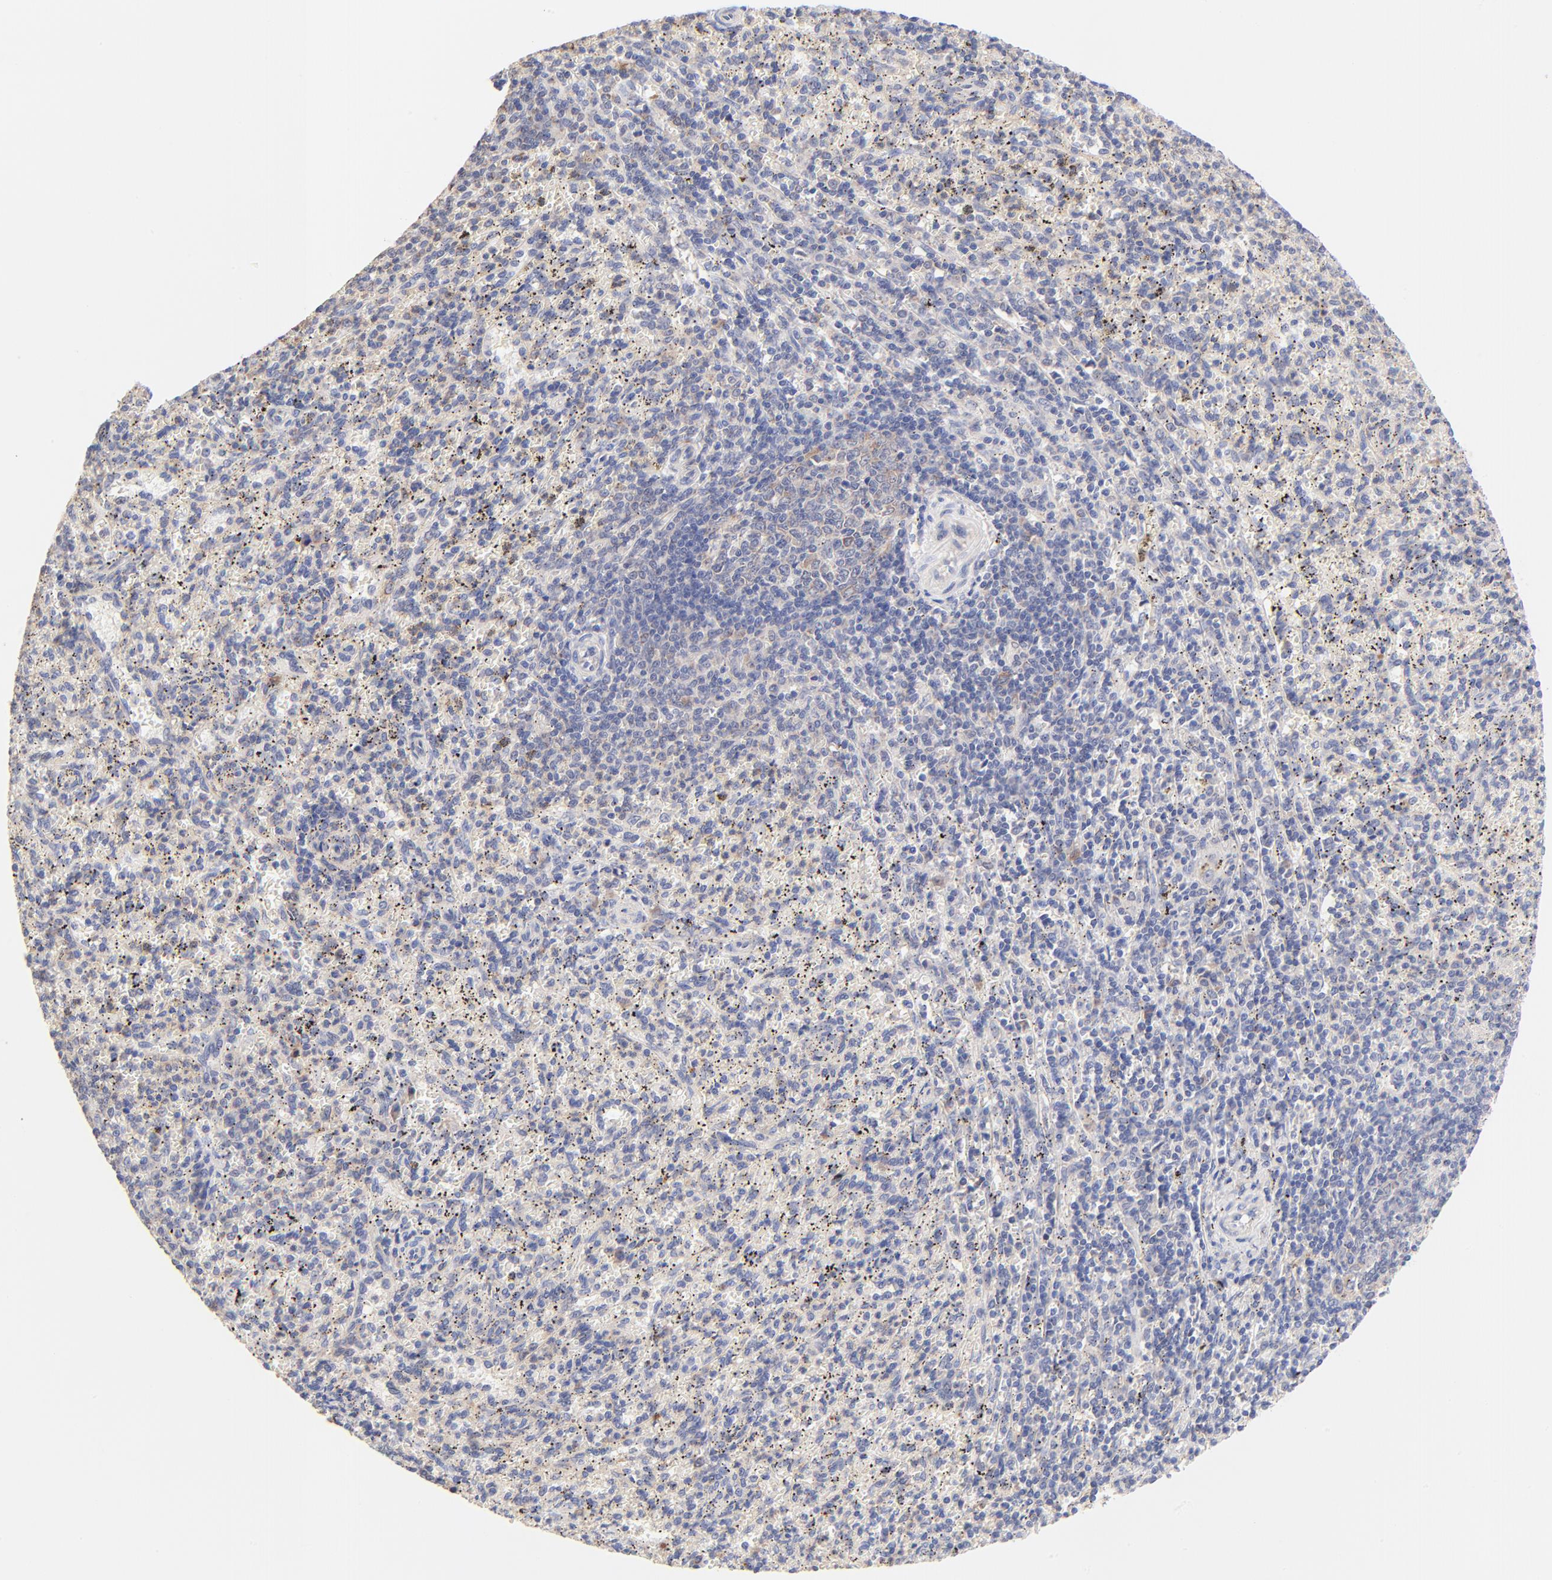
{"staining": {"intensity": "negative", "quantity": "none", "location": "none"}, "tissue": "spleen", "cell_type": "Cells in red pulp", "image_type": "normal", "snomed": [{"axis": "morphology", "description": "Normal tissue, NOS"}, {"axis": "topography", "description": "Spleen"}], "caption": "Cells in red pulp show no significant staining in benign spleen.", "gene": "PTK7", "patient": {"sex": "female", "age": 10}}